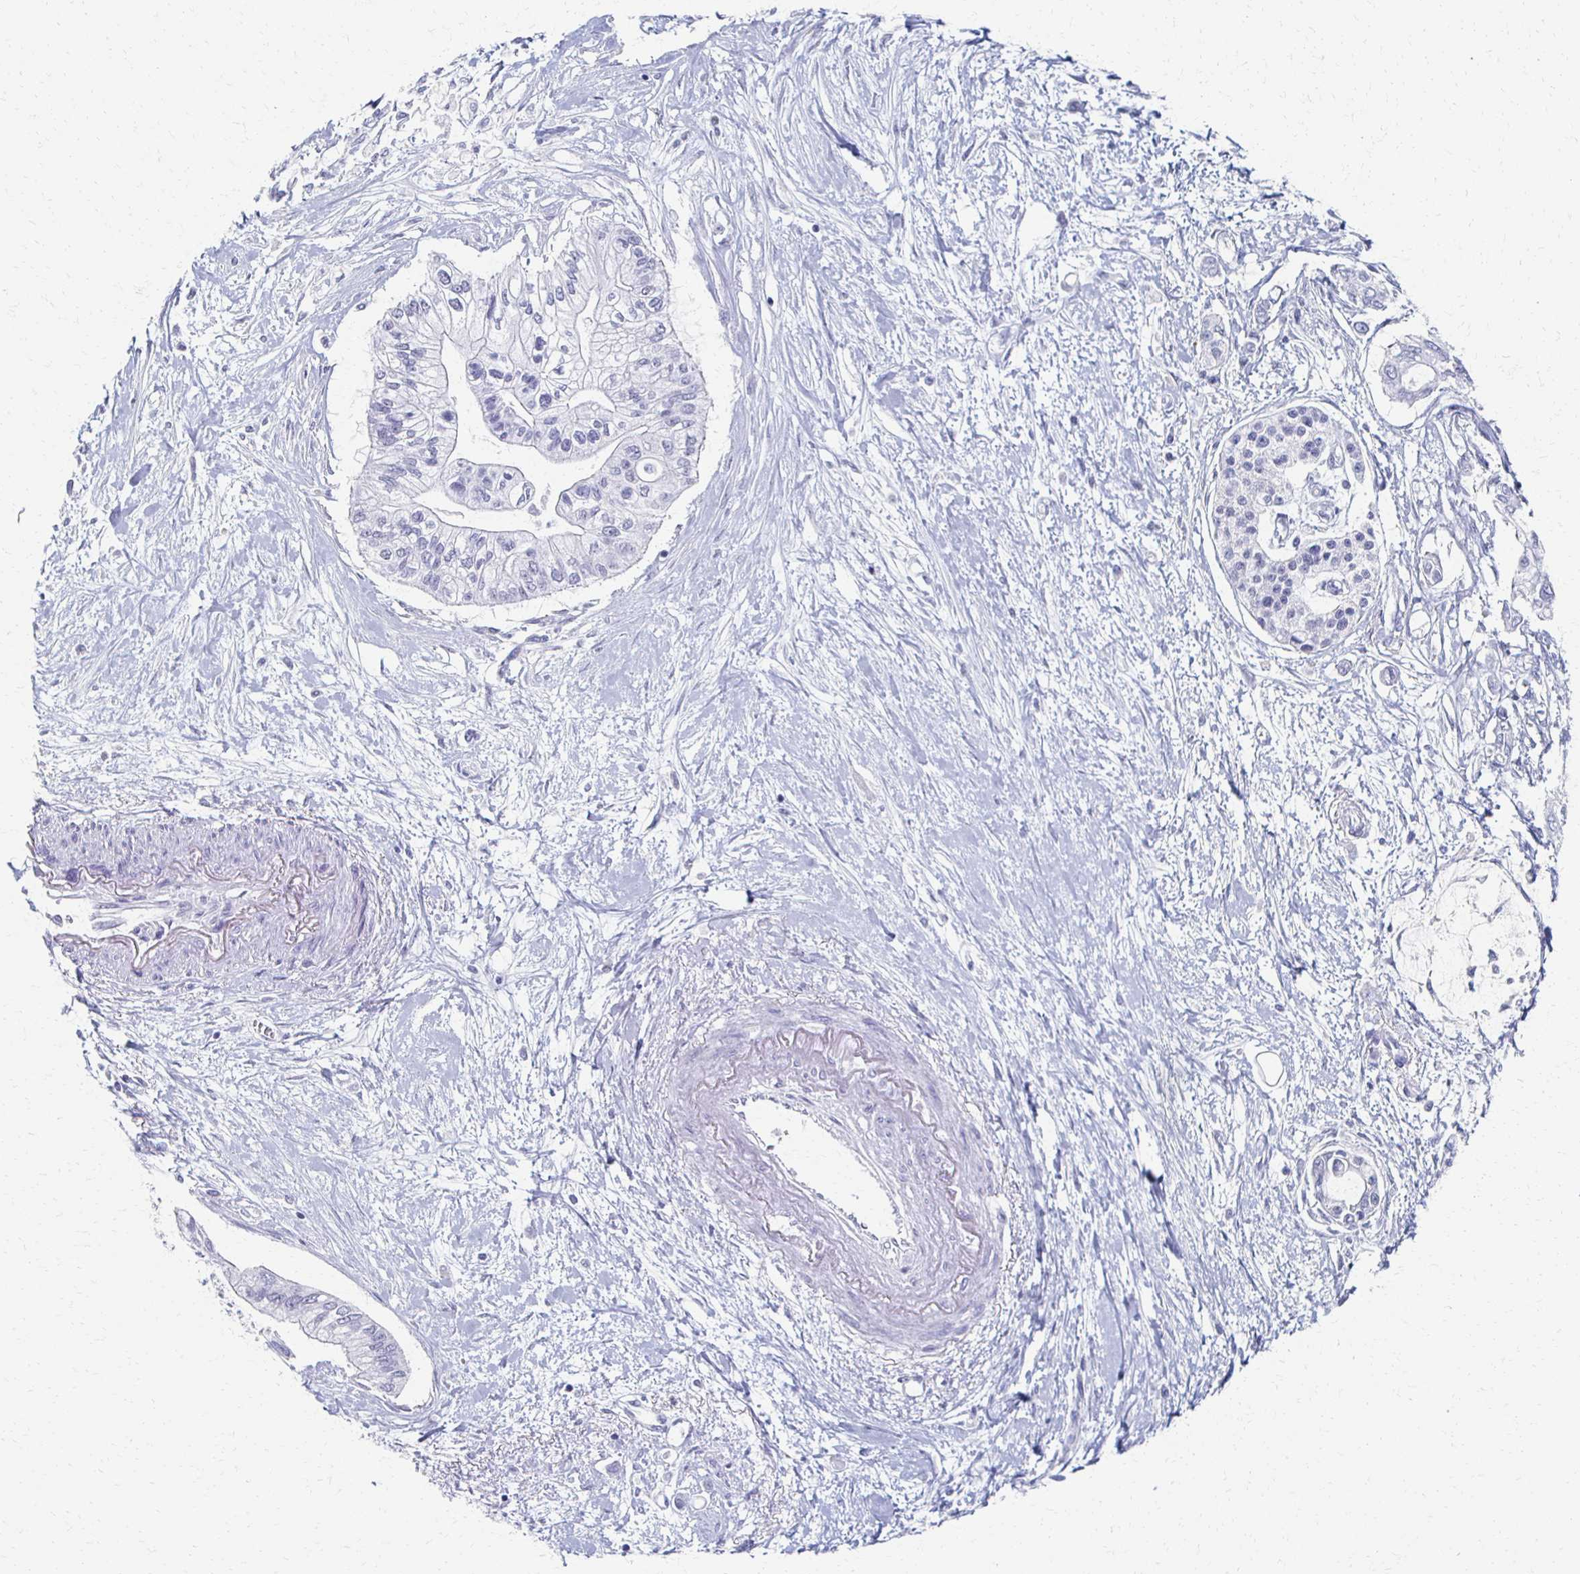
{"staining": {"intensity": "negative", "quantity": "none", "location": "none"}, "tissue": "pancreatic cancer", "cell_type": "Tumor cells", "image_type": "cancer", "snomed": [{"axis": "morphology", "description": "Adenocarcinoma, NOS"}, {"axis": "topography", "description": "Pancreas"}], "caption": "Human adenocarcinoma (pancreatic) stained for a protein using immunohistochemistry exhibits no positivity in tumor cells.", "gene": "CXCR2", "patient": {"sex": "female", "age": 77}}